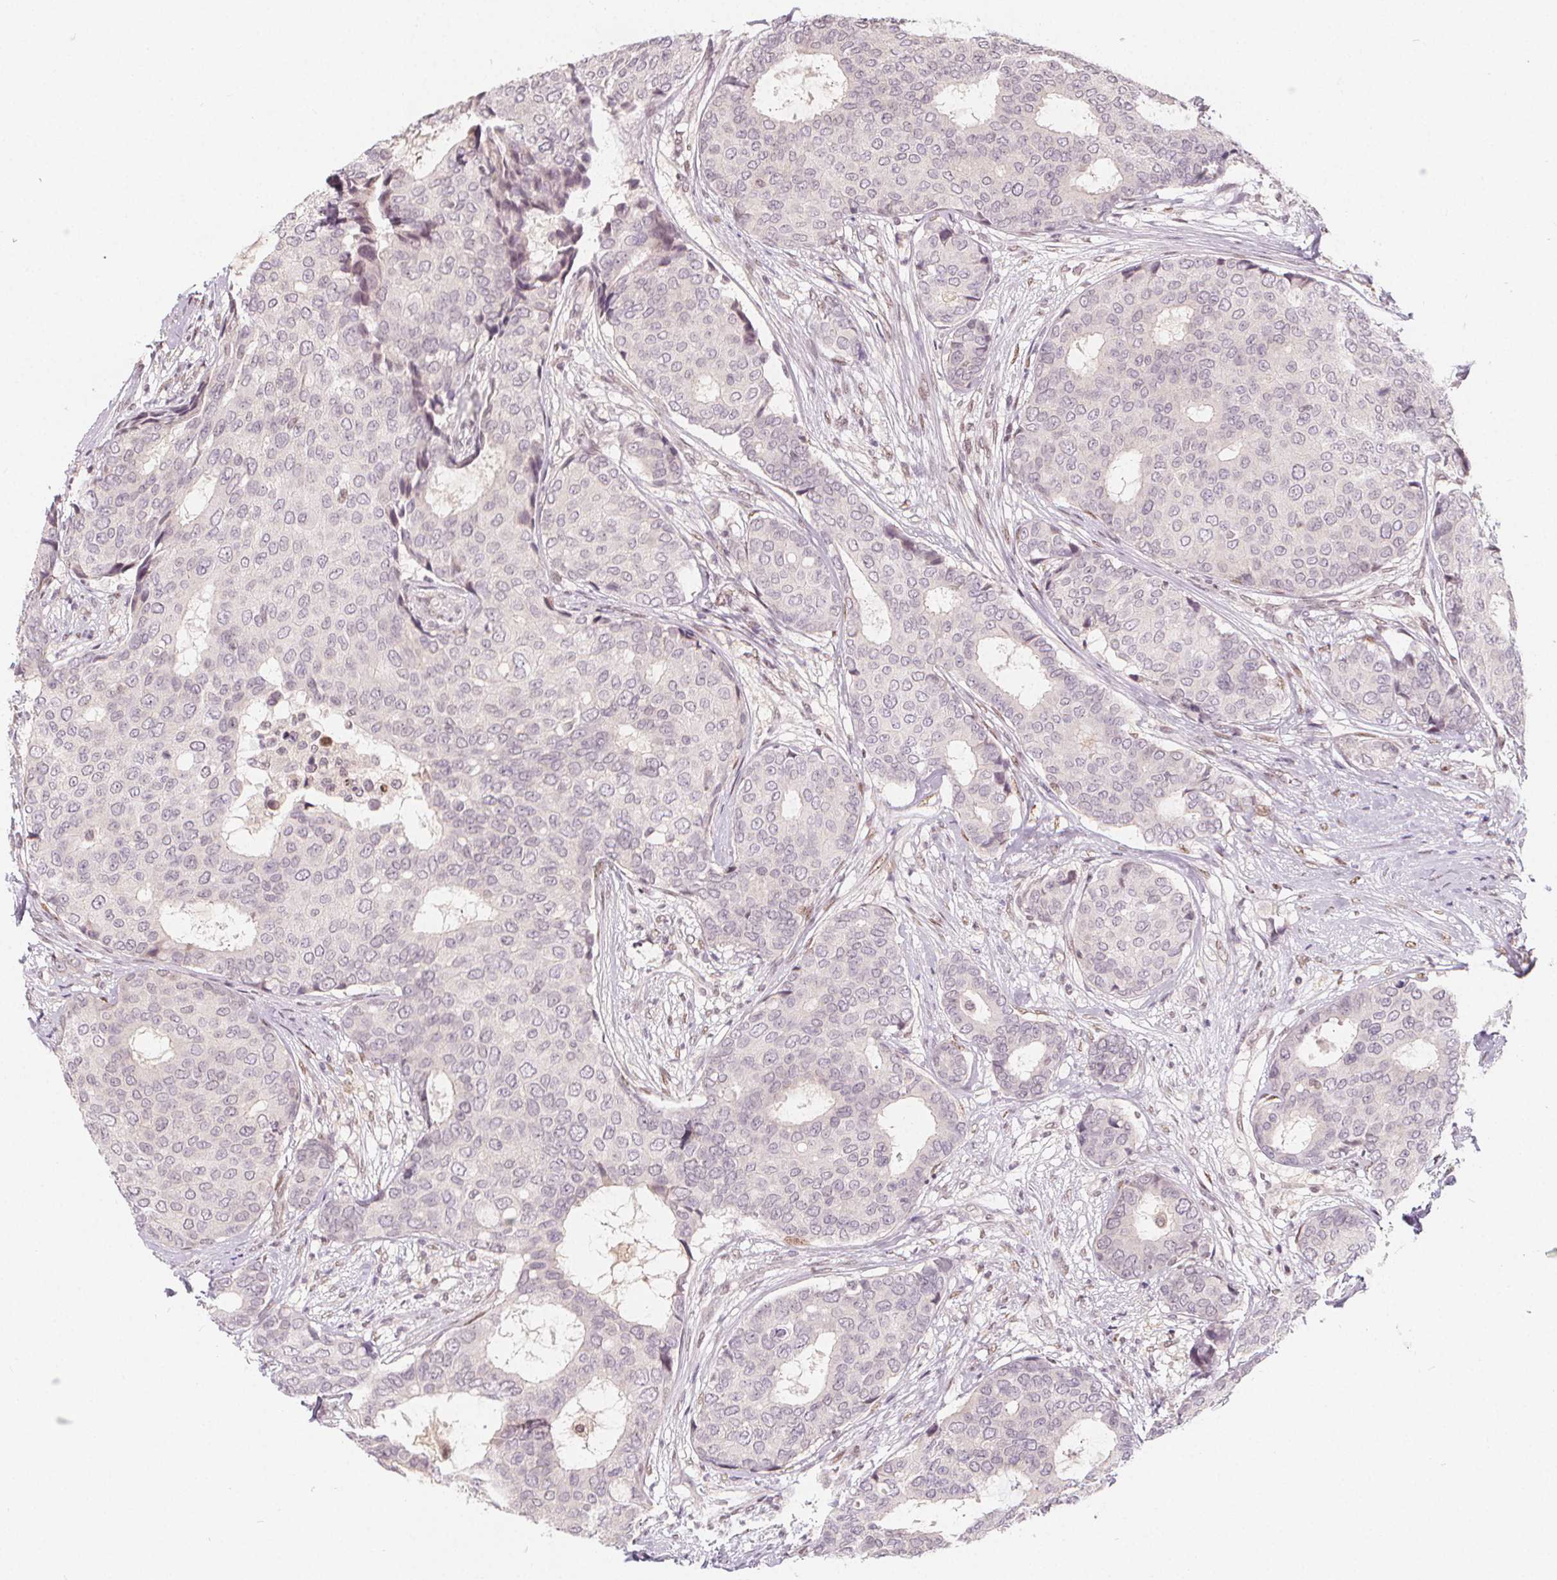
{"staining": {"intensity": "negative", "quantity": "none", "location": "none"}, "tissue": "breast cancer", "cell_type": "Tumor cells", "image_type": "cancer", "snomed": [{"axis": "morphology", "description": "Duct carcinoma"}, {"axis": "topography", "description": "Breast"}], "caption": "Photomicrograph shows no significant protein positivity in tumor cells of breast intraductal carcinoma. Brightfield microscopy of IHC stained with DAB (brown) and hematoxylin (blue), captured at high magnification.", "gene": "DRC3", "patient": {"sex": "female", "age": 75}}